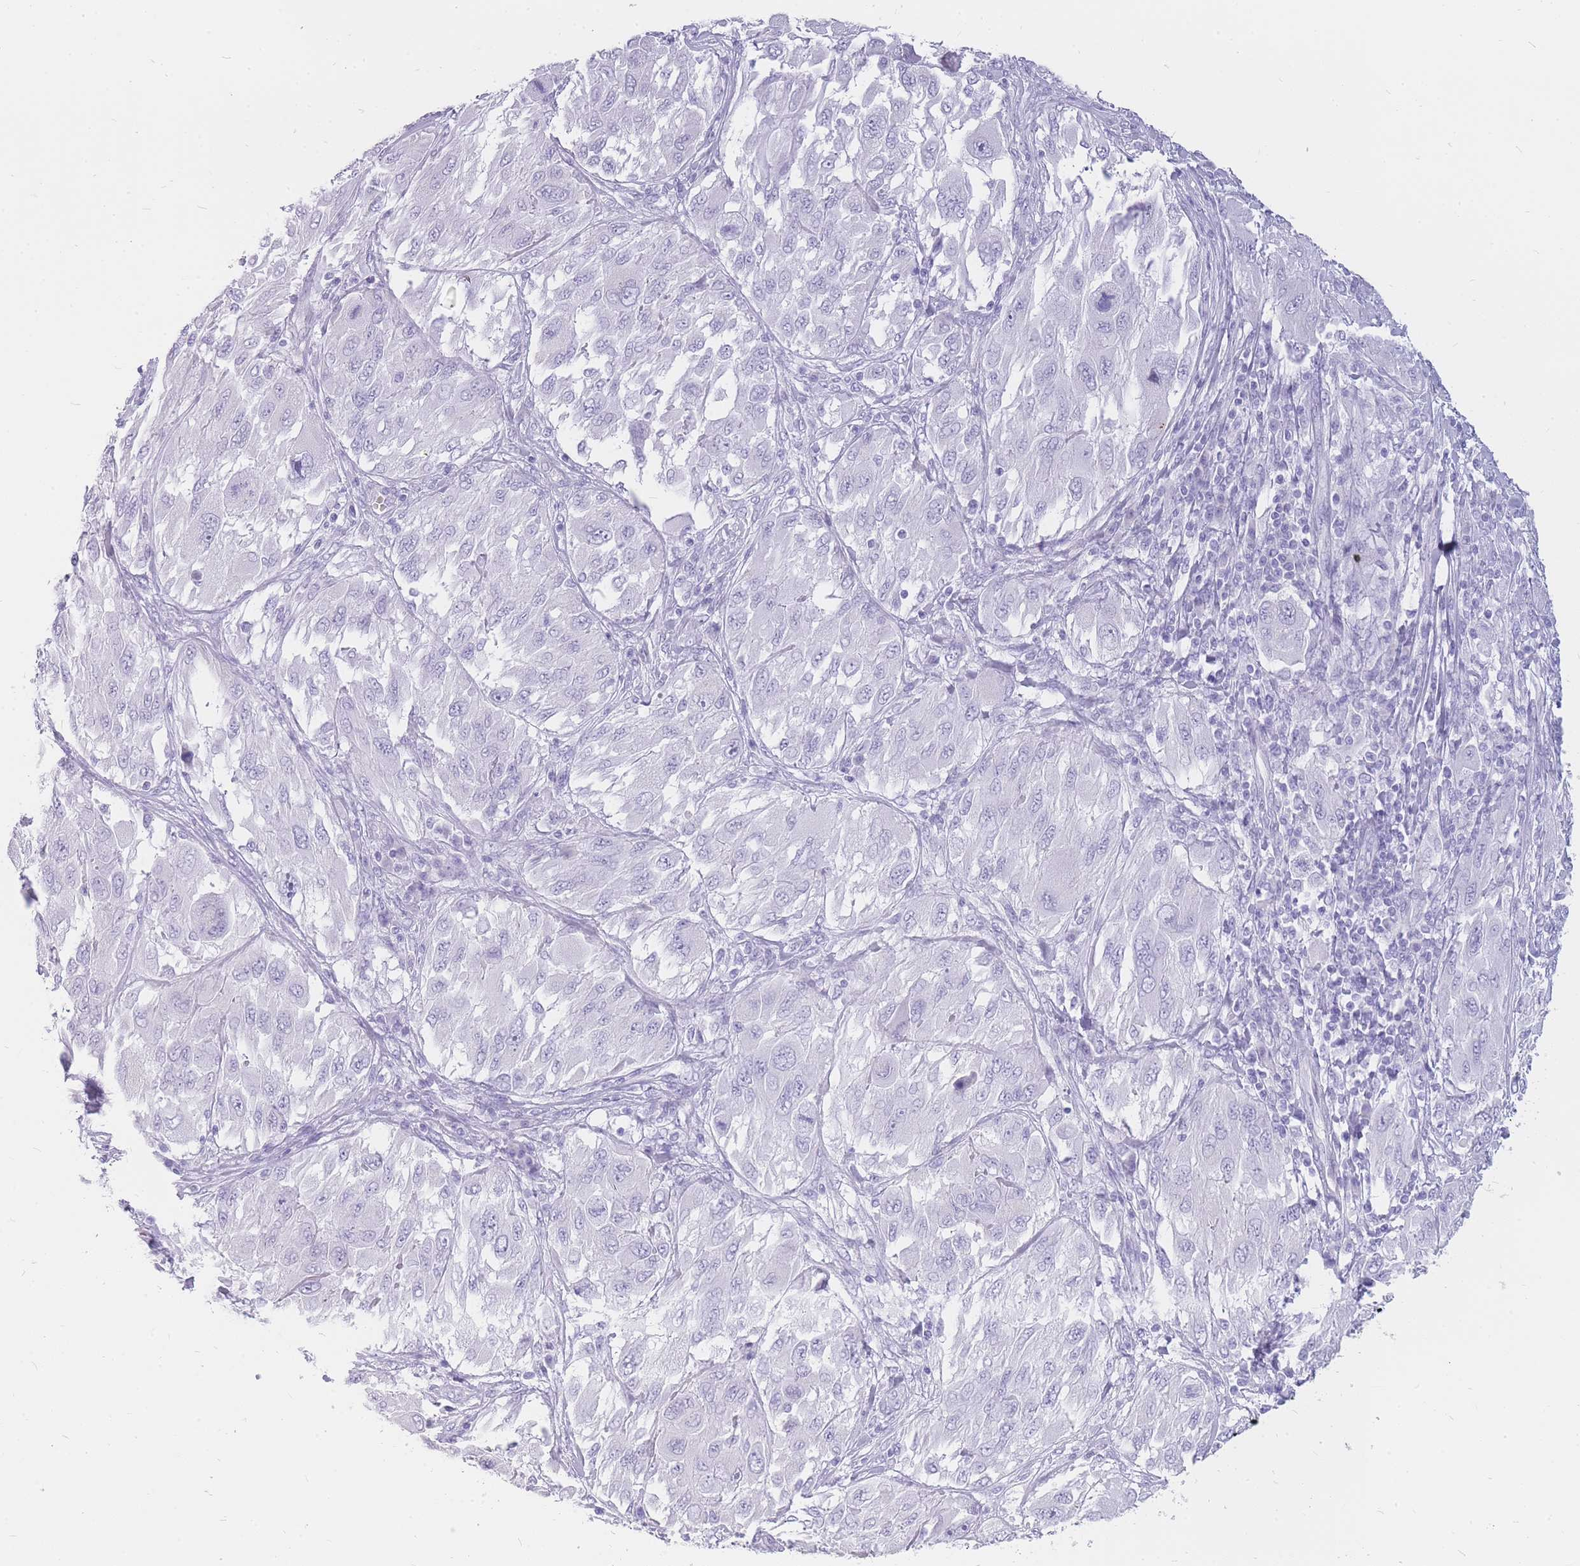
{"staining": {"intensity": "negative", "quantity": "none", "location": "none"}, "tissue": "melanoma", "cell_type": "Tumor cells", "image_type": "cancer", "snomed": [{"axis": "morphology", "description": "Malignant melanoma, NOS"}, {"axis": "topography", "description": "Skin"}], "caption": "There is no significant expression in tumor cells of malignant melanoma.", "gene": "INS", "patient": {"sex": "female", "age": 91}}